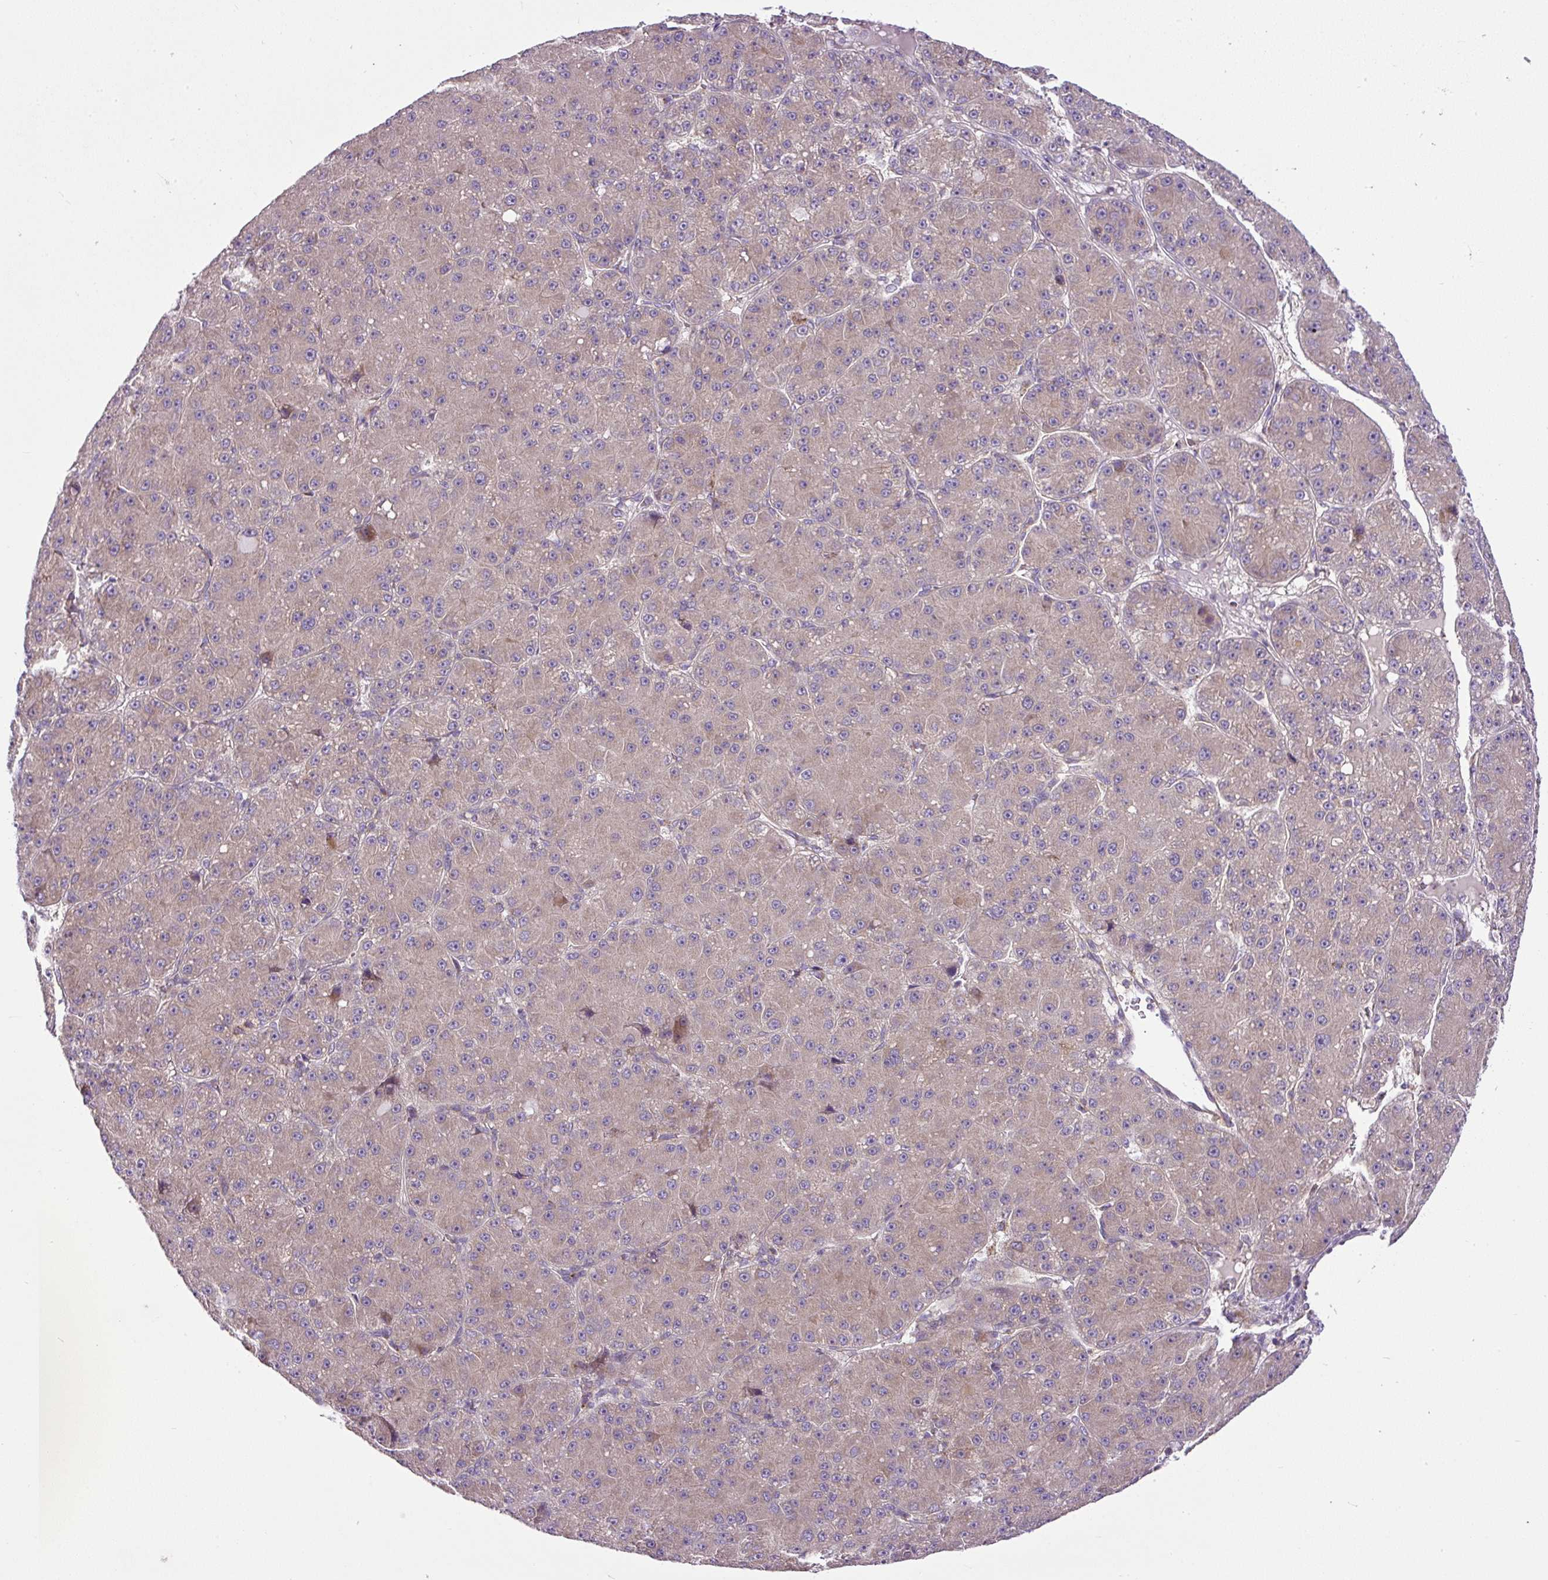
{"staining": {"intensity": "weak", "quantity": "<25%", "location": "cytoplasmic/membranous"}, "tissue": "liver cancer", "cell_type": "Tumor cells", "image_type": "cancer", "snomed": [{"axis": "morphology", "description": "Carcinoma, Hepatocellular, NOS"}, {"axis": "topography", "description": "Liver"}], "caption": "A micrograph of hepatocellular carcinoma (liver) stained for a protein displays no brown staining in tumor cells.", "gene": "ZNF547", "patient": {"sex": "male", "age": 67}}